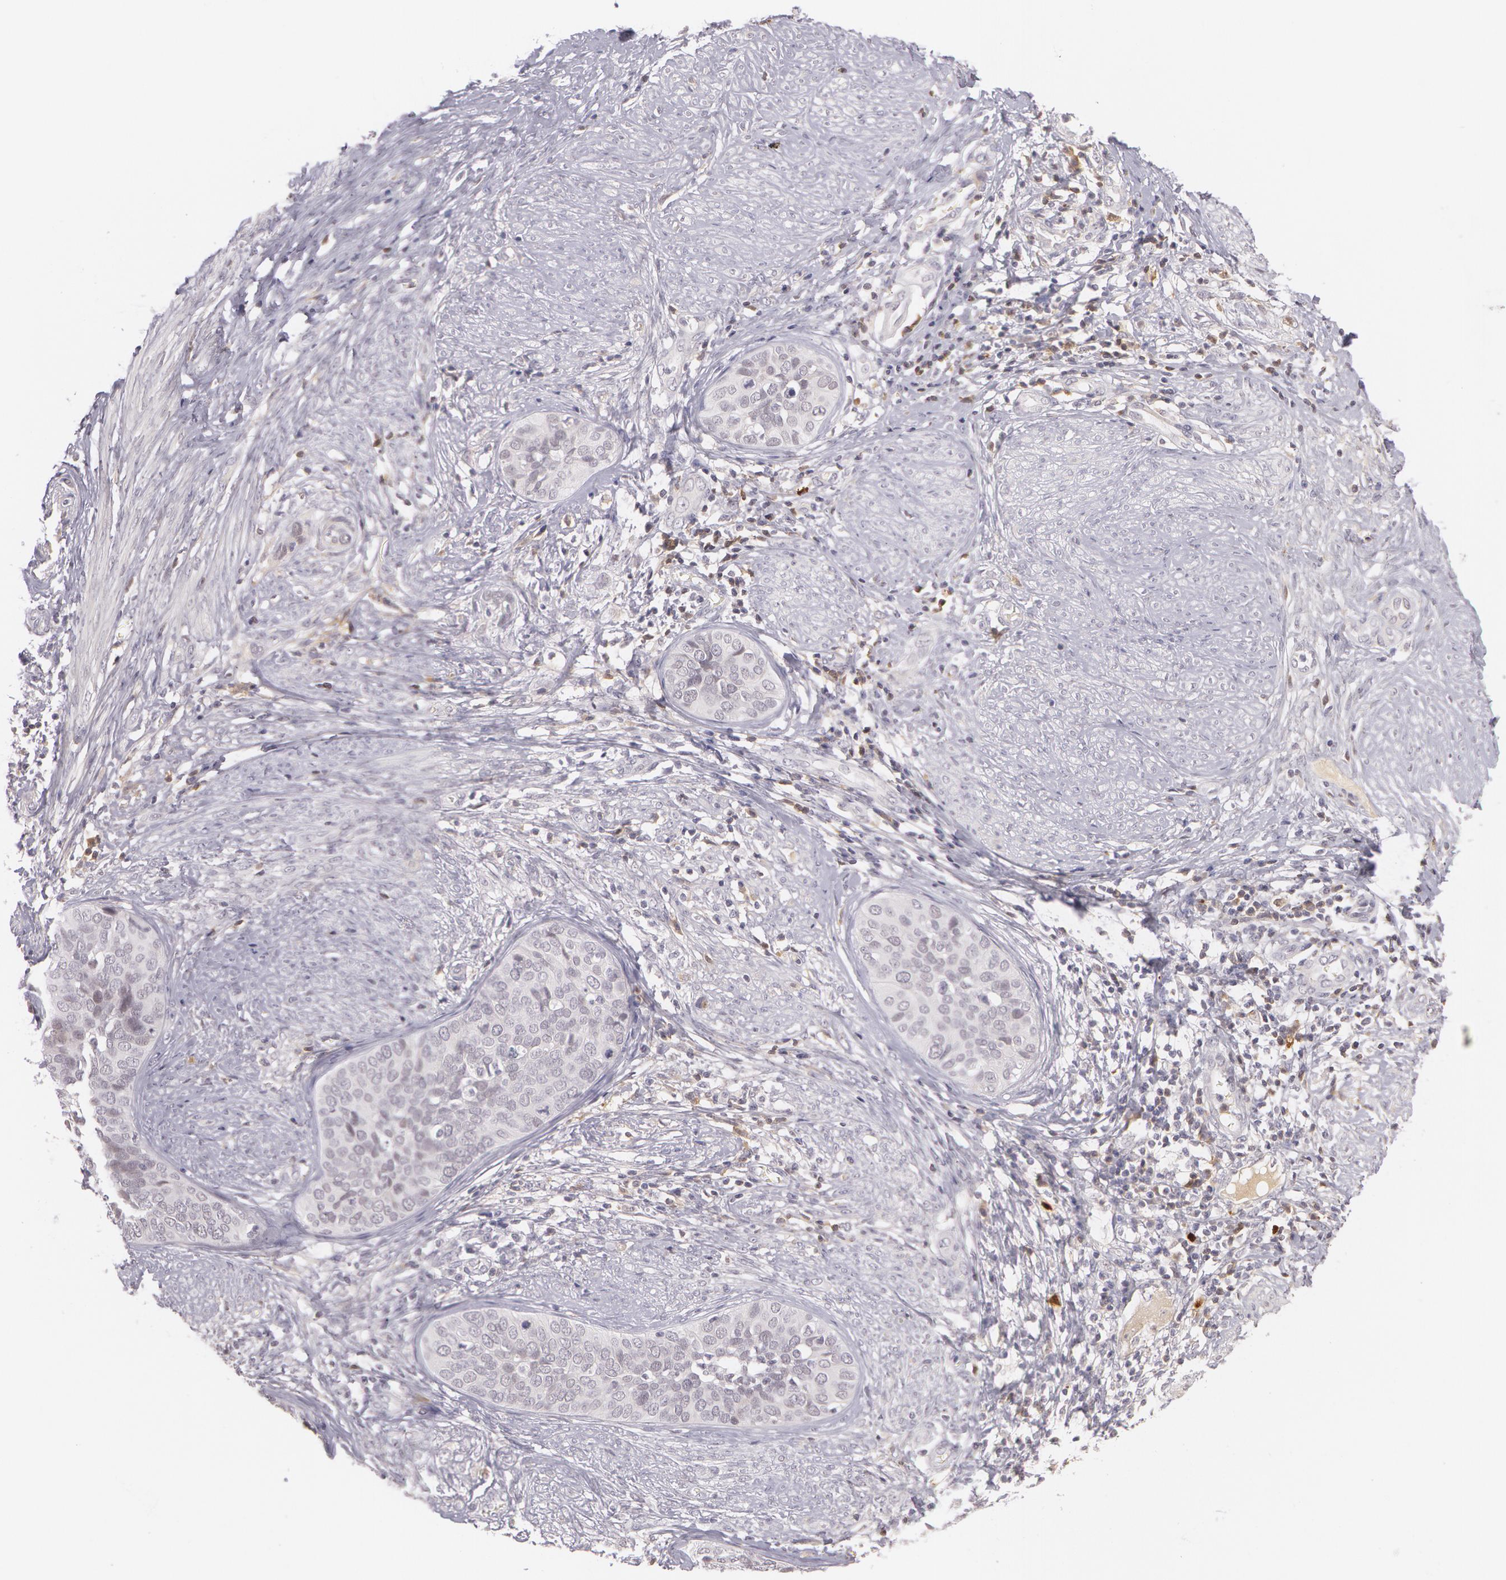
{"staining": {"intensity": "weak", "quantity": "<25%", "location": "nuclear"}, "tissue": "cervical cancer", "cell_type": "Tumor cells", "image_type": "cancer", "snomed": [{"axis": "morphology", "description": "Squamous cell carcinoma, NOS"}, {"axis": "topography", "description": "Cervix"}], "caption": "This histopathology image is of cervical cancer (squamous cell carcinoma) stained with immunohistochemistry (IHC) to label a protein in brown with the nuclei are counter-stained blue. There is no staining in tumor cells.", "gene": "LBP", "patient": {"sex": "female", "age": 31}}